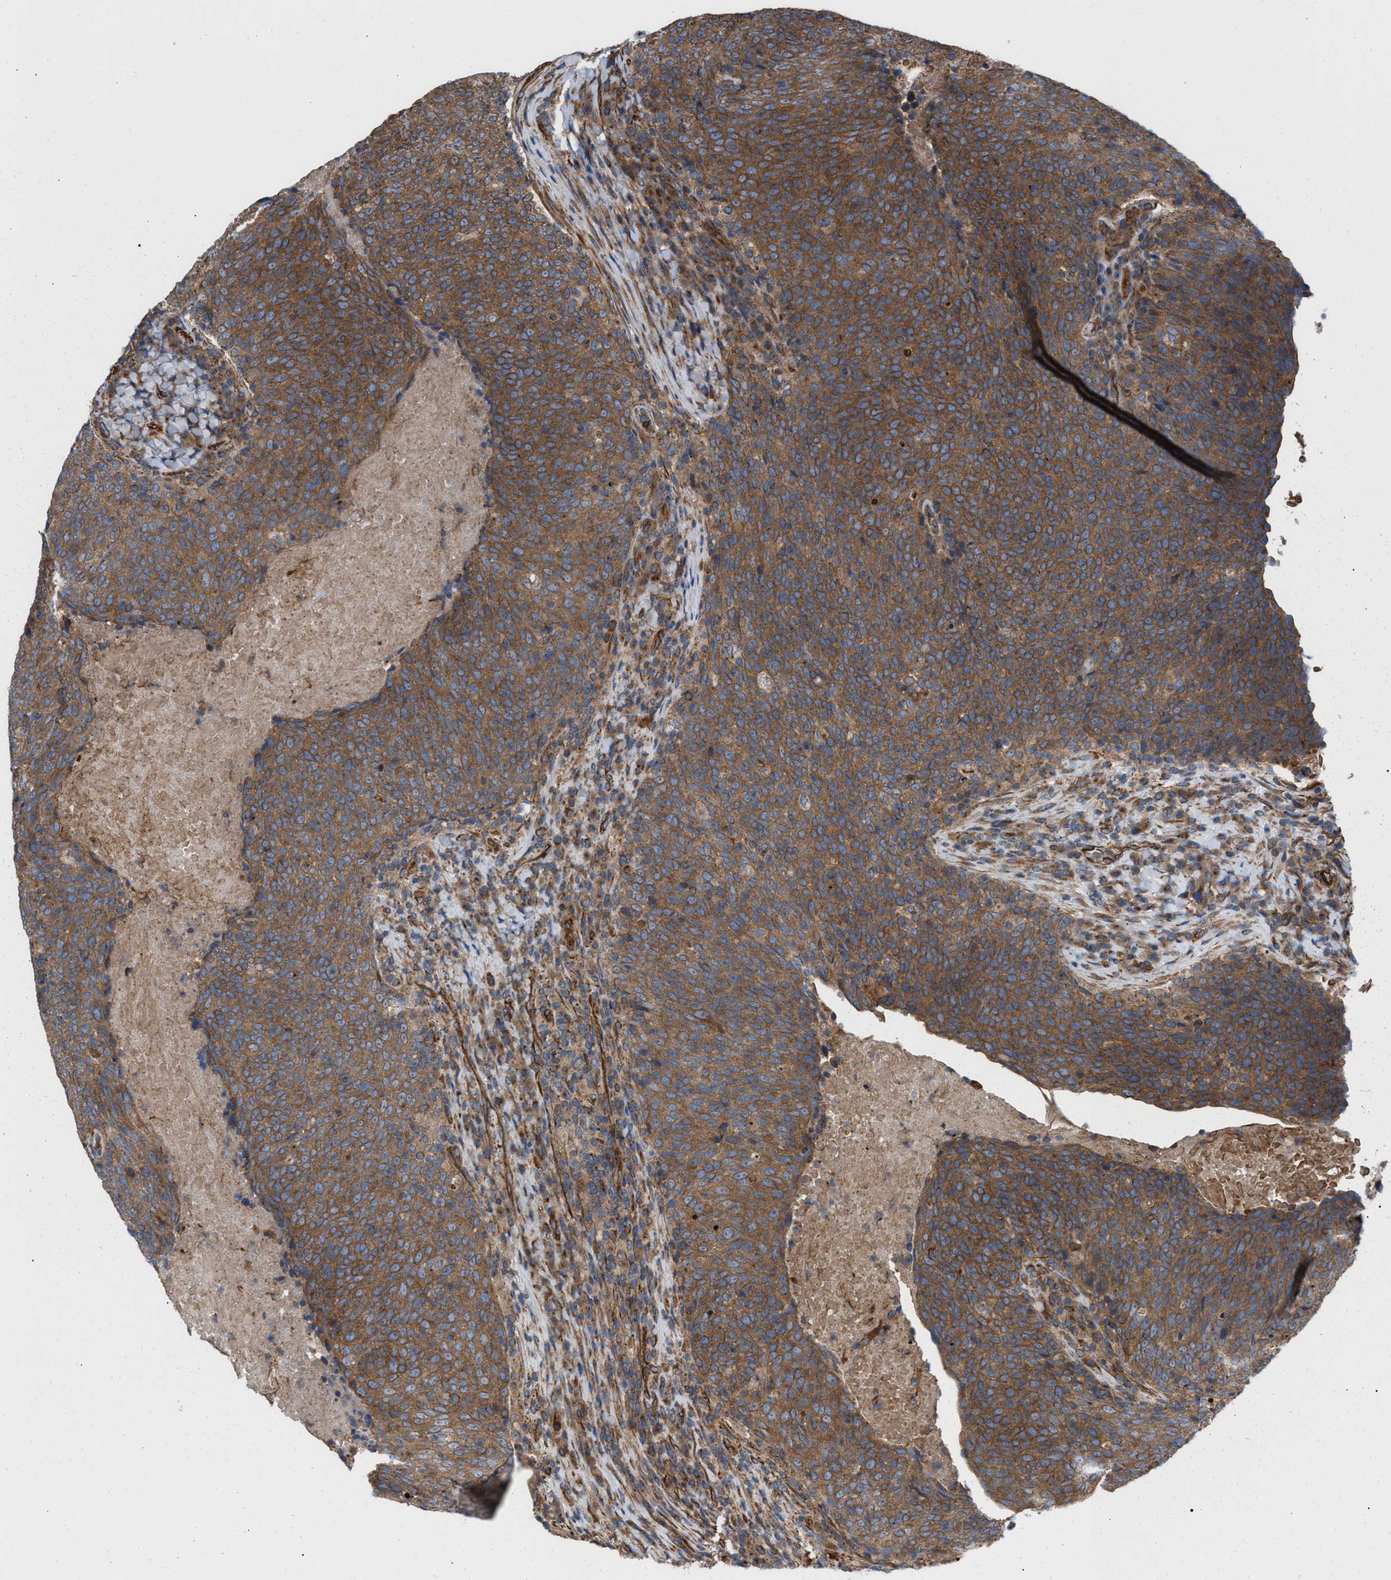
{"staining": {"intensity": "moderate", "quantity": ">75%", "location": "cytoplasmic/membranous"}, "tissue": "head and neck cancer", "cell_type": "Tumor cells", "image_type": "cancer", "snomed": [{"axis": "morphology", "description": "Squamous cell carcinoma, NOS"}, {"axis": "morphology", "description": "Squamous cell carcinoma, metastatic, NOS"}, {"axis": "topography", "description": "Lymph node"}, {"axis": "topography", "description": "Head-Neck"}], "caption": "This micrograph displays immunohistochemistry staining of human head and neck cancer, with medium moderate cytoplasmic/membranous positivity in approximately >75% of tumor cells.", "gene": "EPS15L1", "patient": {"sex": "male", "age": 62}}